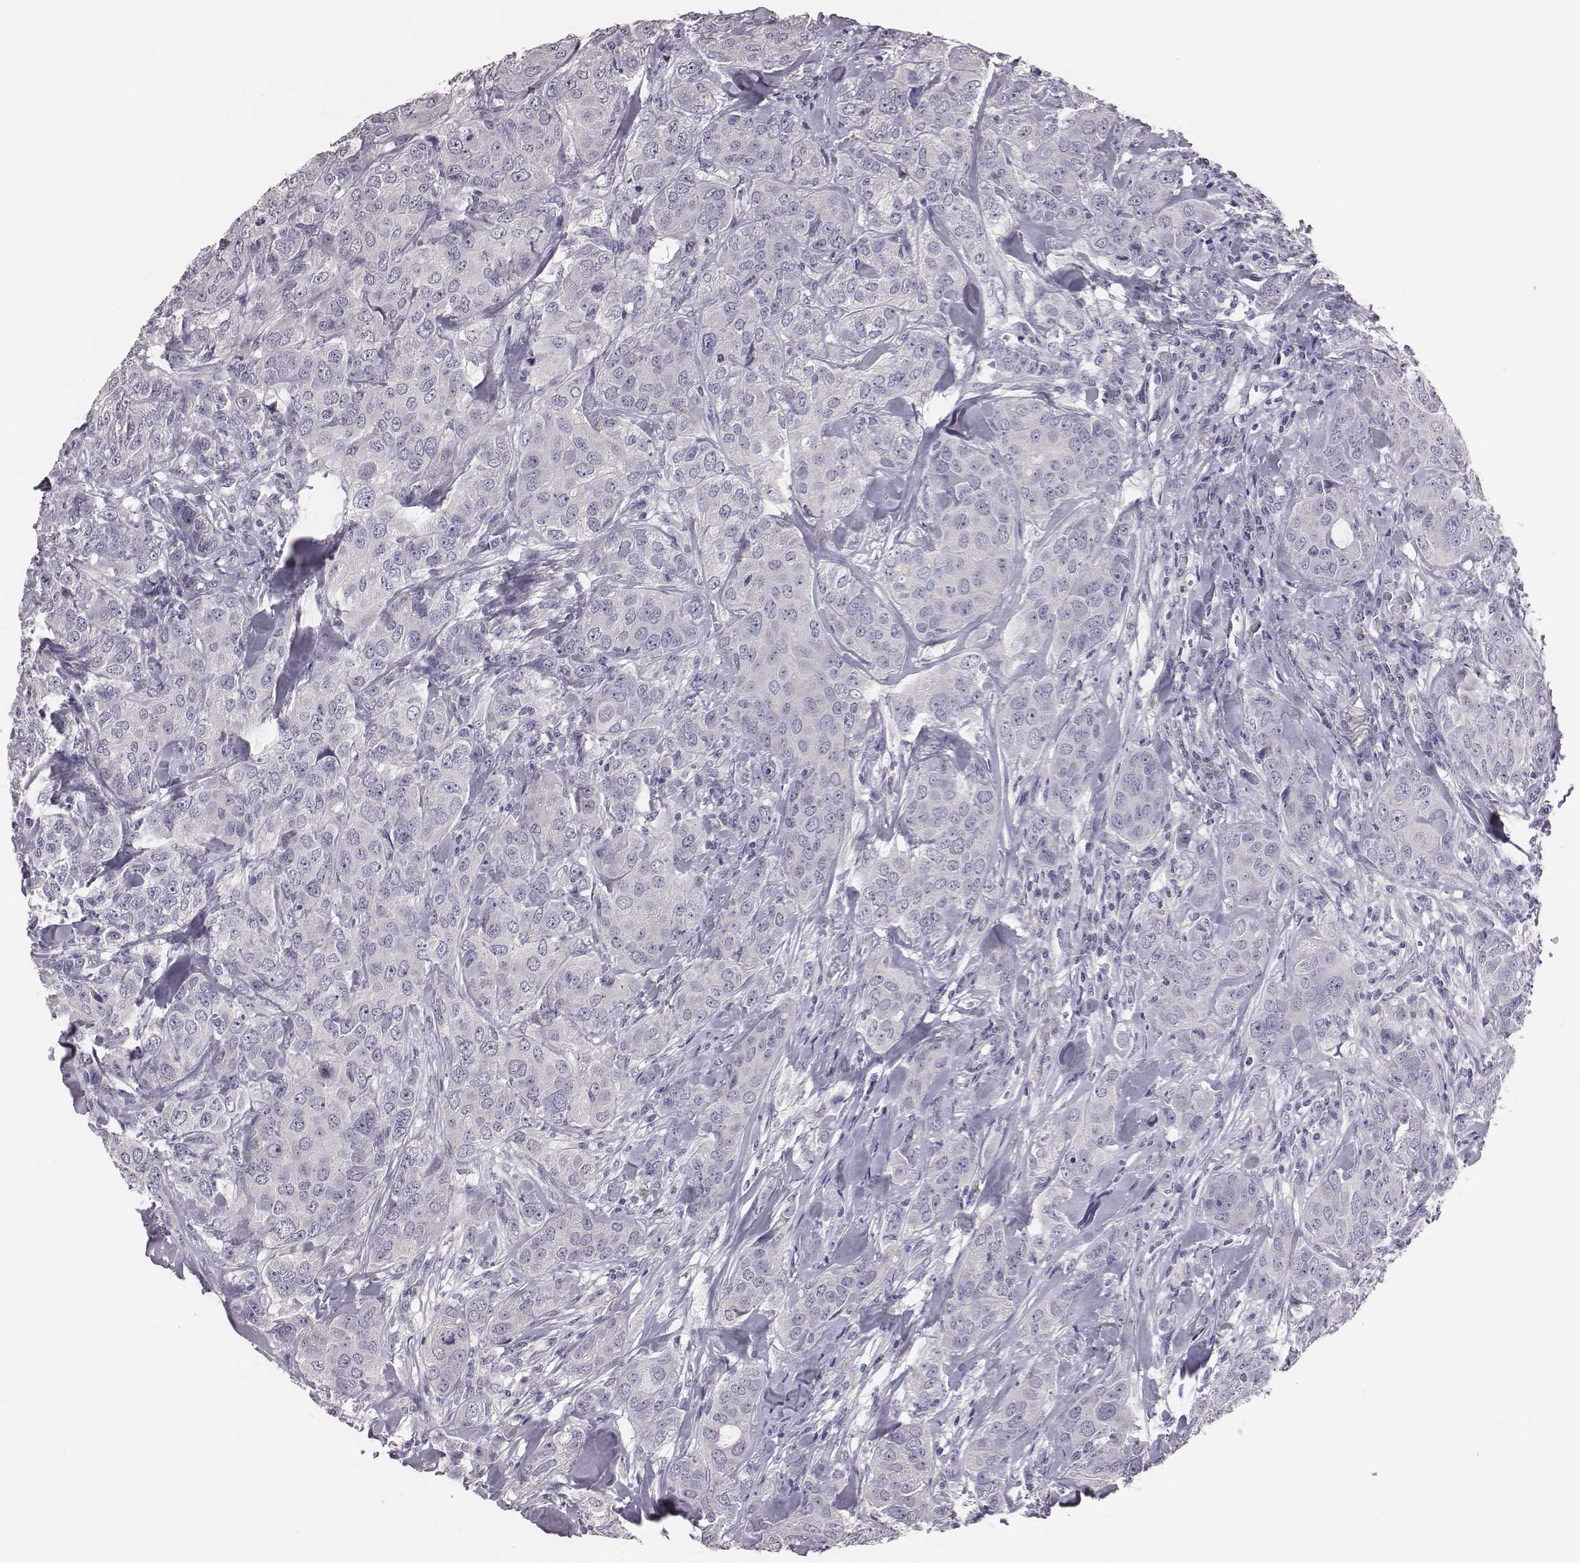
{"staining": {"intensity": "negative", "quantity": "none", "location": "none"}, "tissue": "breast cancer", "cell_type": "Tumor cells", "image_type": "cancer", "snomed": [{"axis": "morphology", "description": "Duct carcinoma"}, {"axis": "topography", "description": "Breast"}], "caption": "Immunohistochemistry photomicrograph of breast infiltrating ductal carcinoma stained for a protein (brown), which reveals no positivity in tumor cells.", "gene": "EN1", "patient": {"sex": "female", "age": 43}}